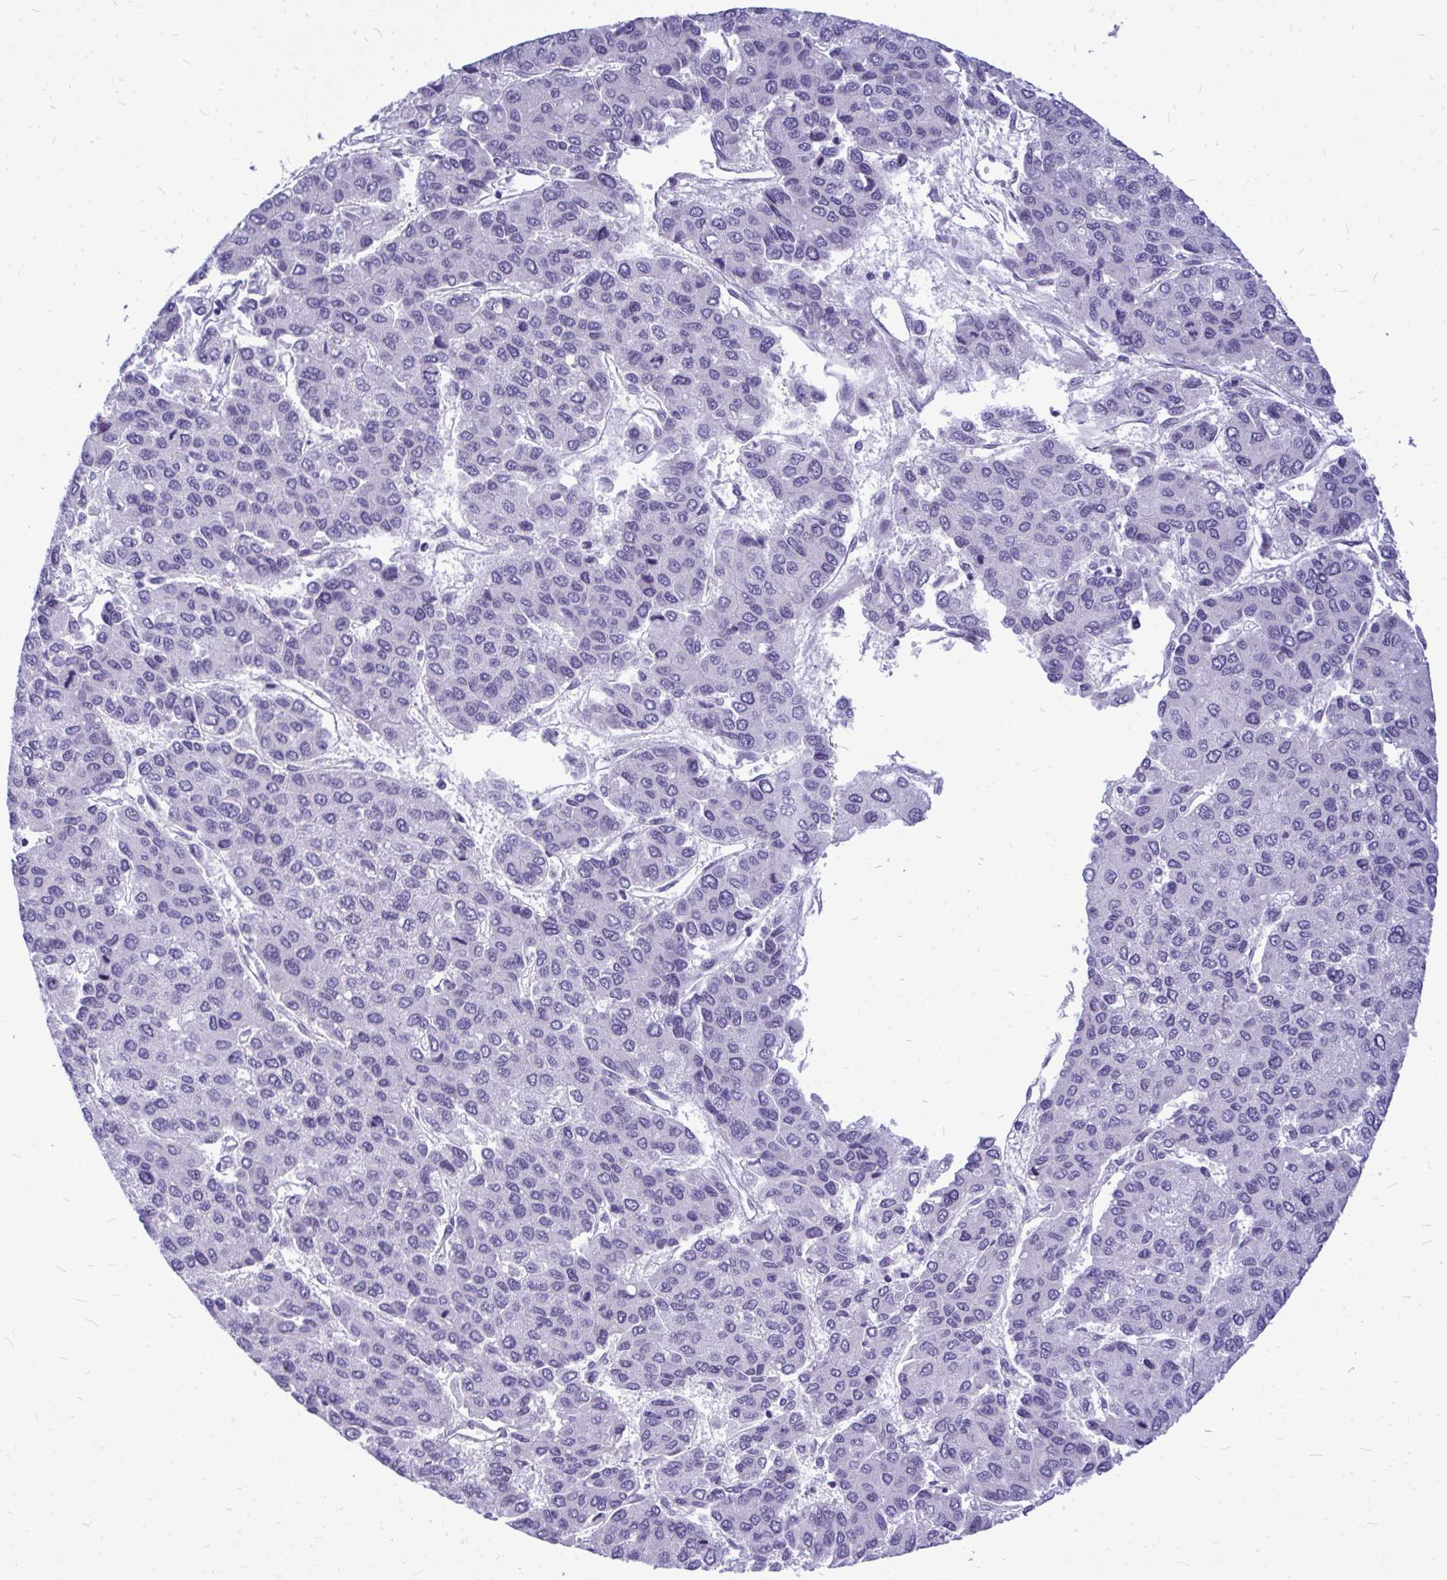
{"staining": {"intensity": "negative", "quantity": "none", "location": "none"}, "tissue": "liver cancer", "cell_type": "Tumor cells", "image_type": "cancer", "snomed": [{"axis": "morphology", "description": "Carcinoma, Hepatocellular, NOS"}, {"axis": "topography", "description": "Liver"}], "caption": "A high-resolution micrograph shows immunohistochemistry staining of hepatocellular carcinoma (liver), which shows no significant positivity in tumor cells.", "gene": "ZSCAN25", "patient": {"sex": "female", "age": 66}}